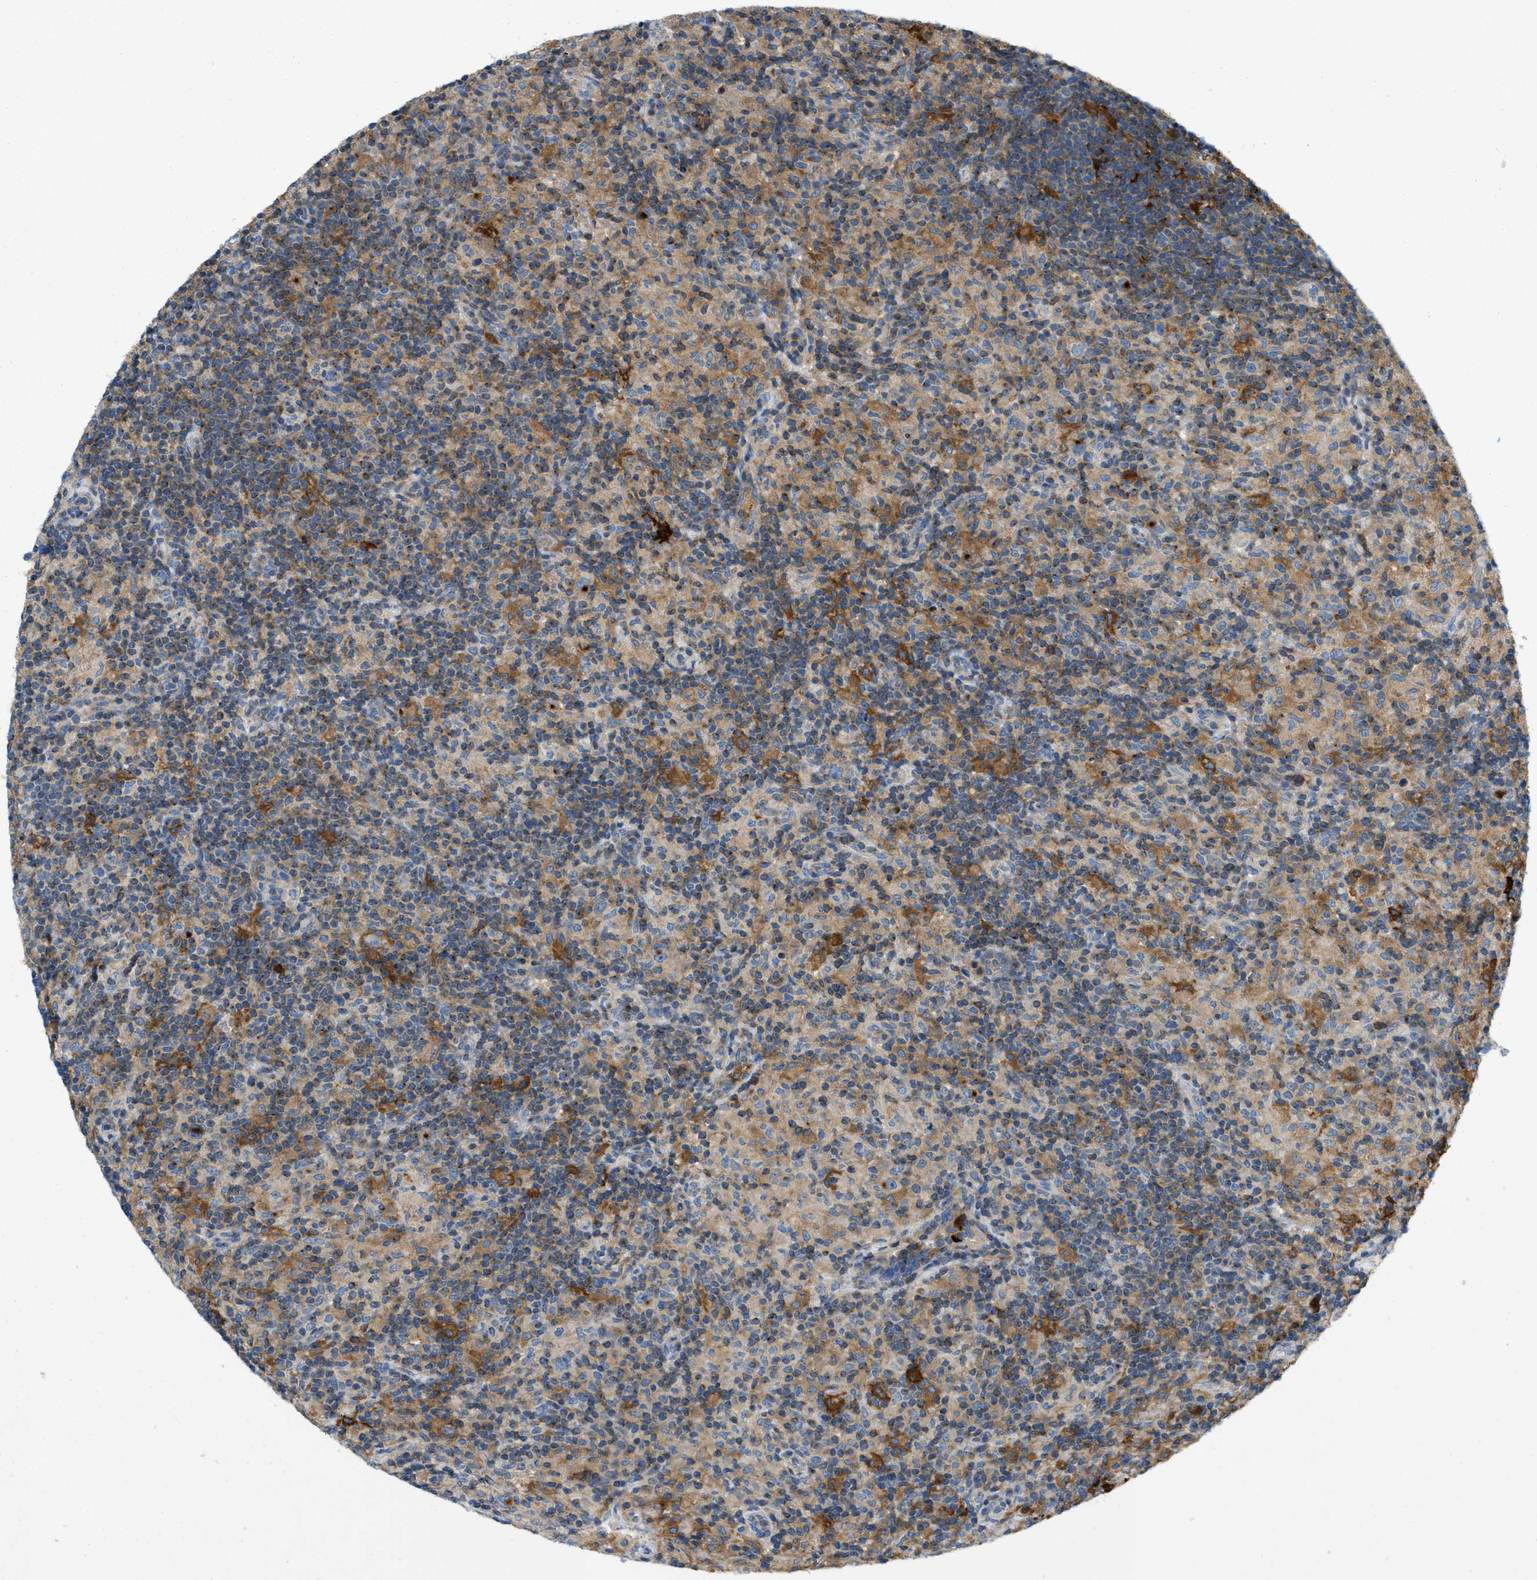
{"staining": {"intensity": "weak", "quantity": "25%-75%", "location": "cytoplasmic/membranous"}, "tissue": "lymphoma", "cell_type": "Tumor cells", "image_type": "cancer", "snomed": [{"axis": "morphology", "description": "Hodgkin's disease, NOS"}, {"axis": "topography", "description": "Lymph node"}], "caption": "IHC of human lymphoma shows low levels of weak cytoplasmic/membranous staining in approximately 25%-75% of tumor cells.", "gene": "RFFL", "patient": {"sex": "male", "age": 70}}